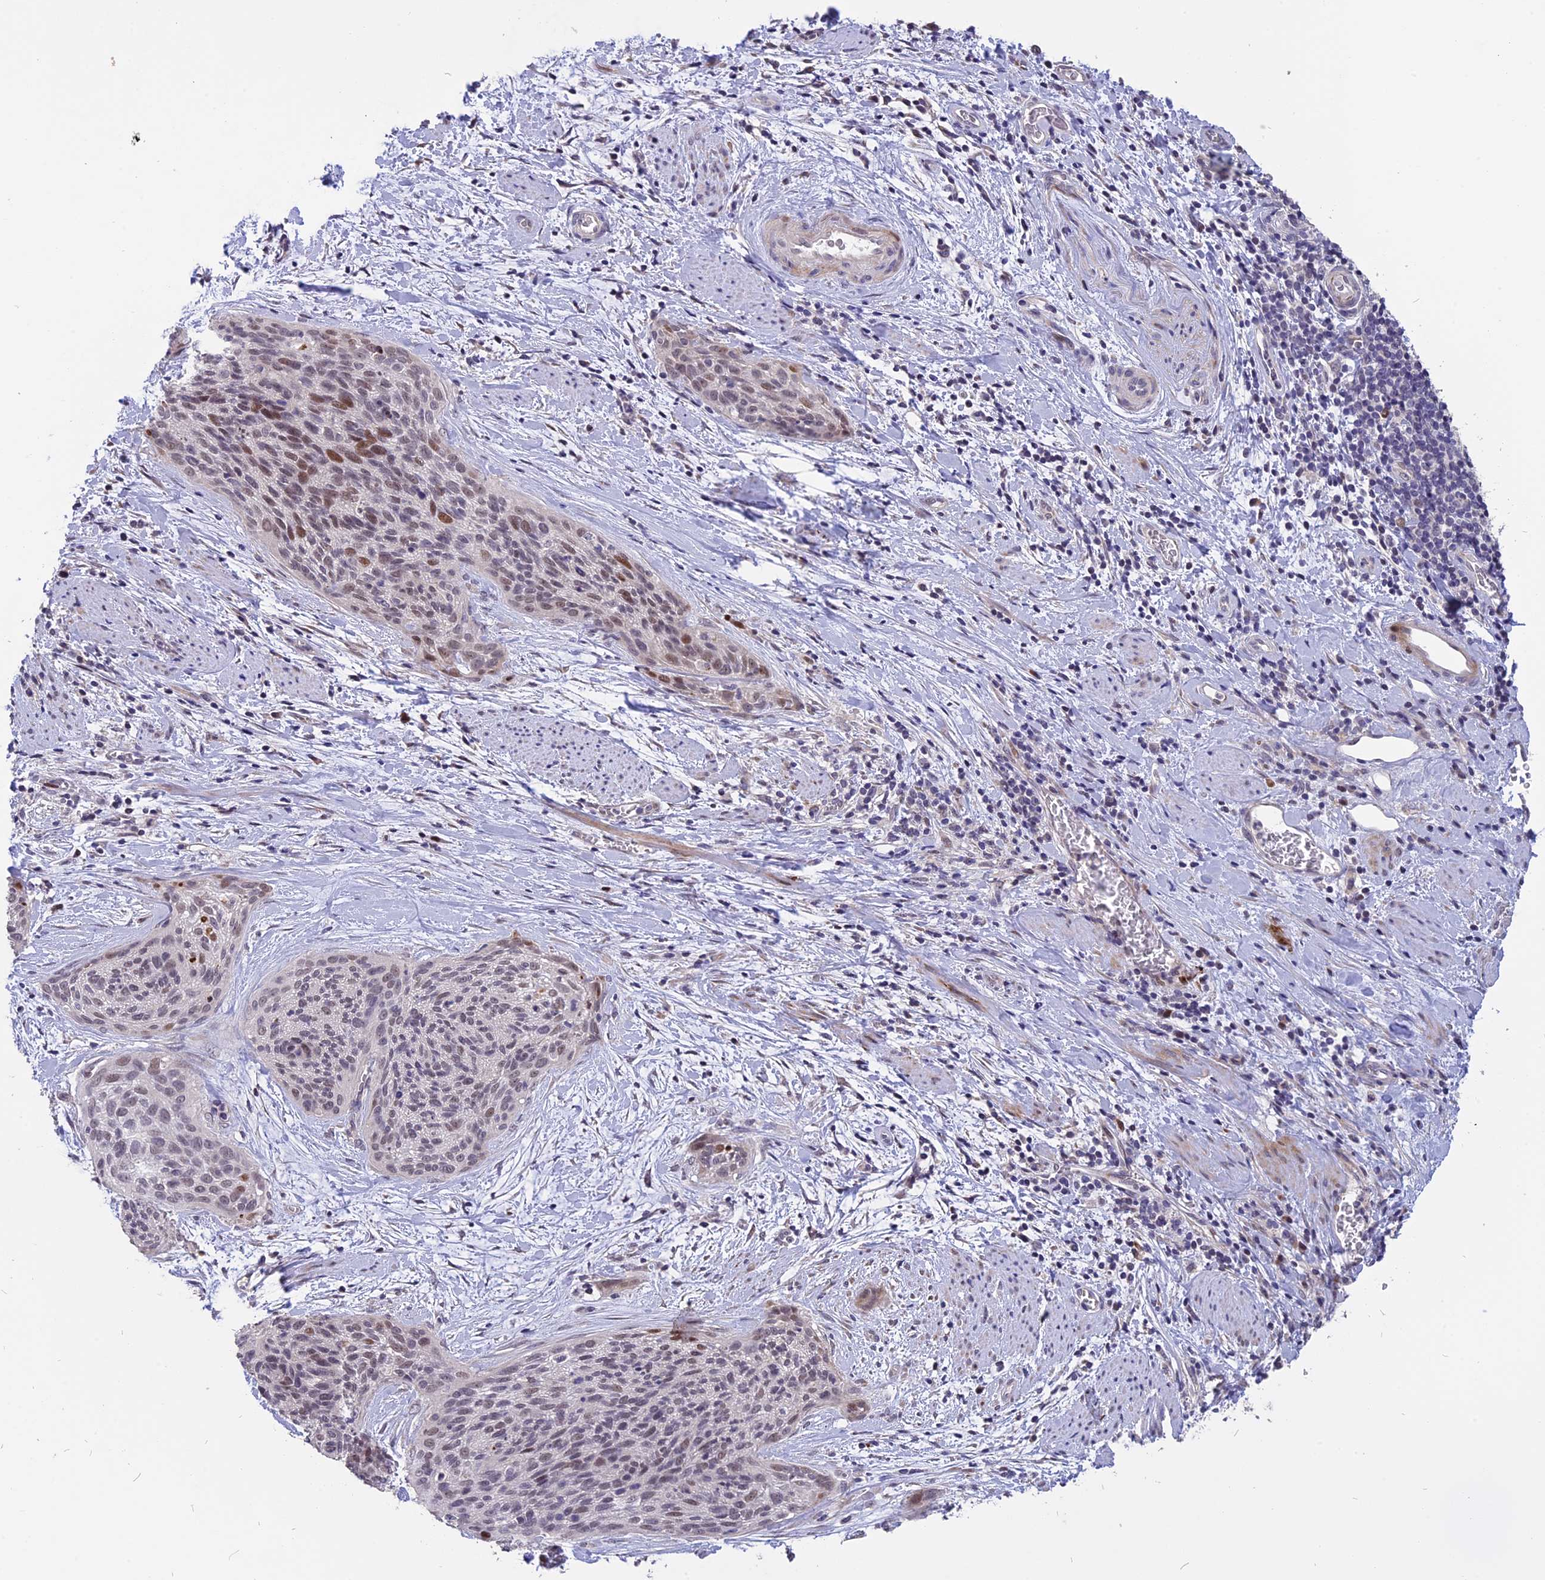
{"staining": {"intensity": "moderate", "quantity": "<25%", "location": "nuclear"}, "tissue": "cervical cancer", "cell_type": "Tumor cells", "image_type": "cancer", "snomed": [{"axis": "morphology", "description": "Squamous cell carcinoma, NOS"}, {"axis": "topography", "description": "Cervix"}], "caption": "The photomicrograph displays staining of cervical squamous cell carcinoma, revealing moderate nuclear protein staining (brown color) within tumor cells. (IHC, brightfield microscopy, high magnification).", "gene": "TMEM263", "patient": {"sex": "female", "age": 55}}